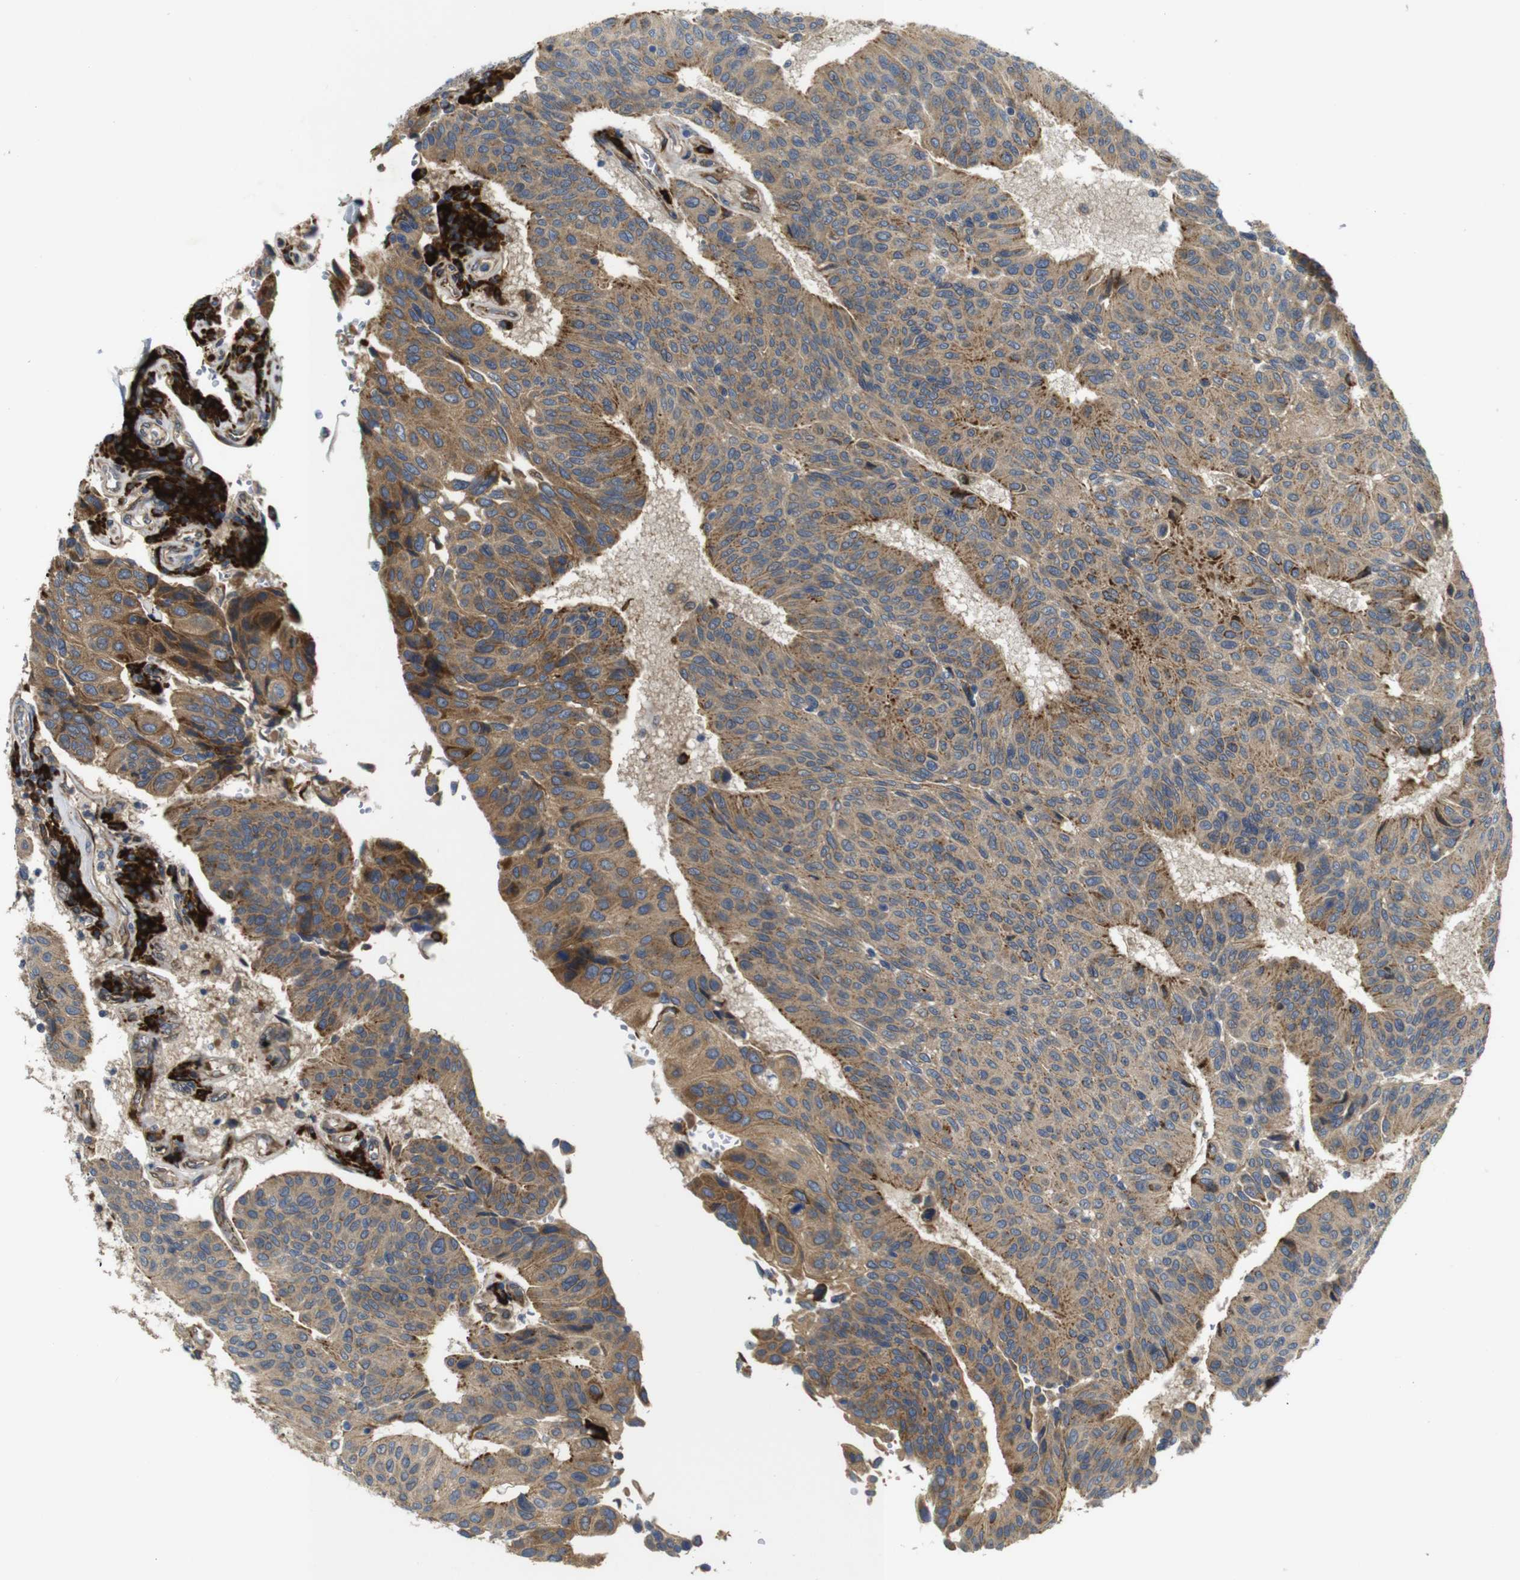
{"staining": {"intensity": "moderate", "quantity": ">75%", "location": "cytoplasmic/membranous"}, "tissue": "urothelial cancer", "cell_type": "Tumor cells", "image_type": "cancer", "snomed": [{"axis": "morphology", "description": "Urothelial carcinoma, High grade"}, {"axis": "topography", "description": "Urinary bladder"}], "caption": "This is an image of immunohistochemistry (IHC) staining of urothelial carcinoma (high-grade), which shows moderate staining in the cytoplasmic/membranous of tumor cells.", "gene": "UBE2G2", "patient": {"sex": "male", "age": 66}}